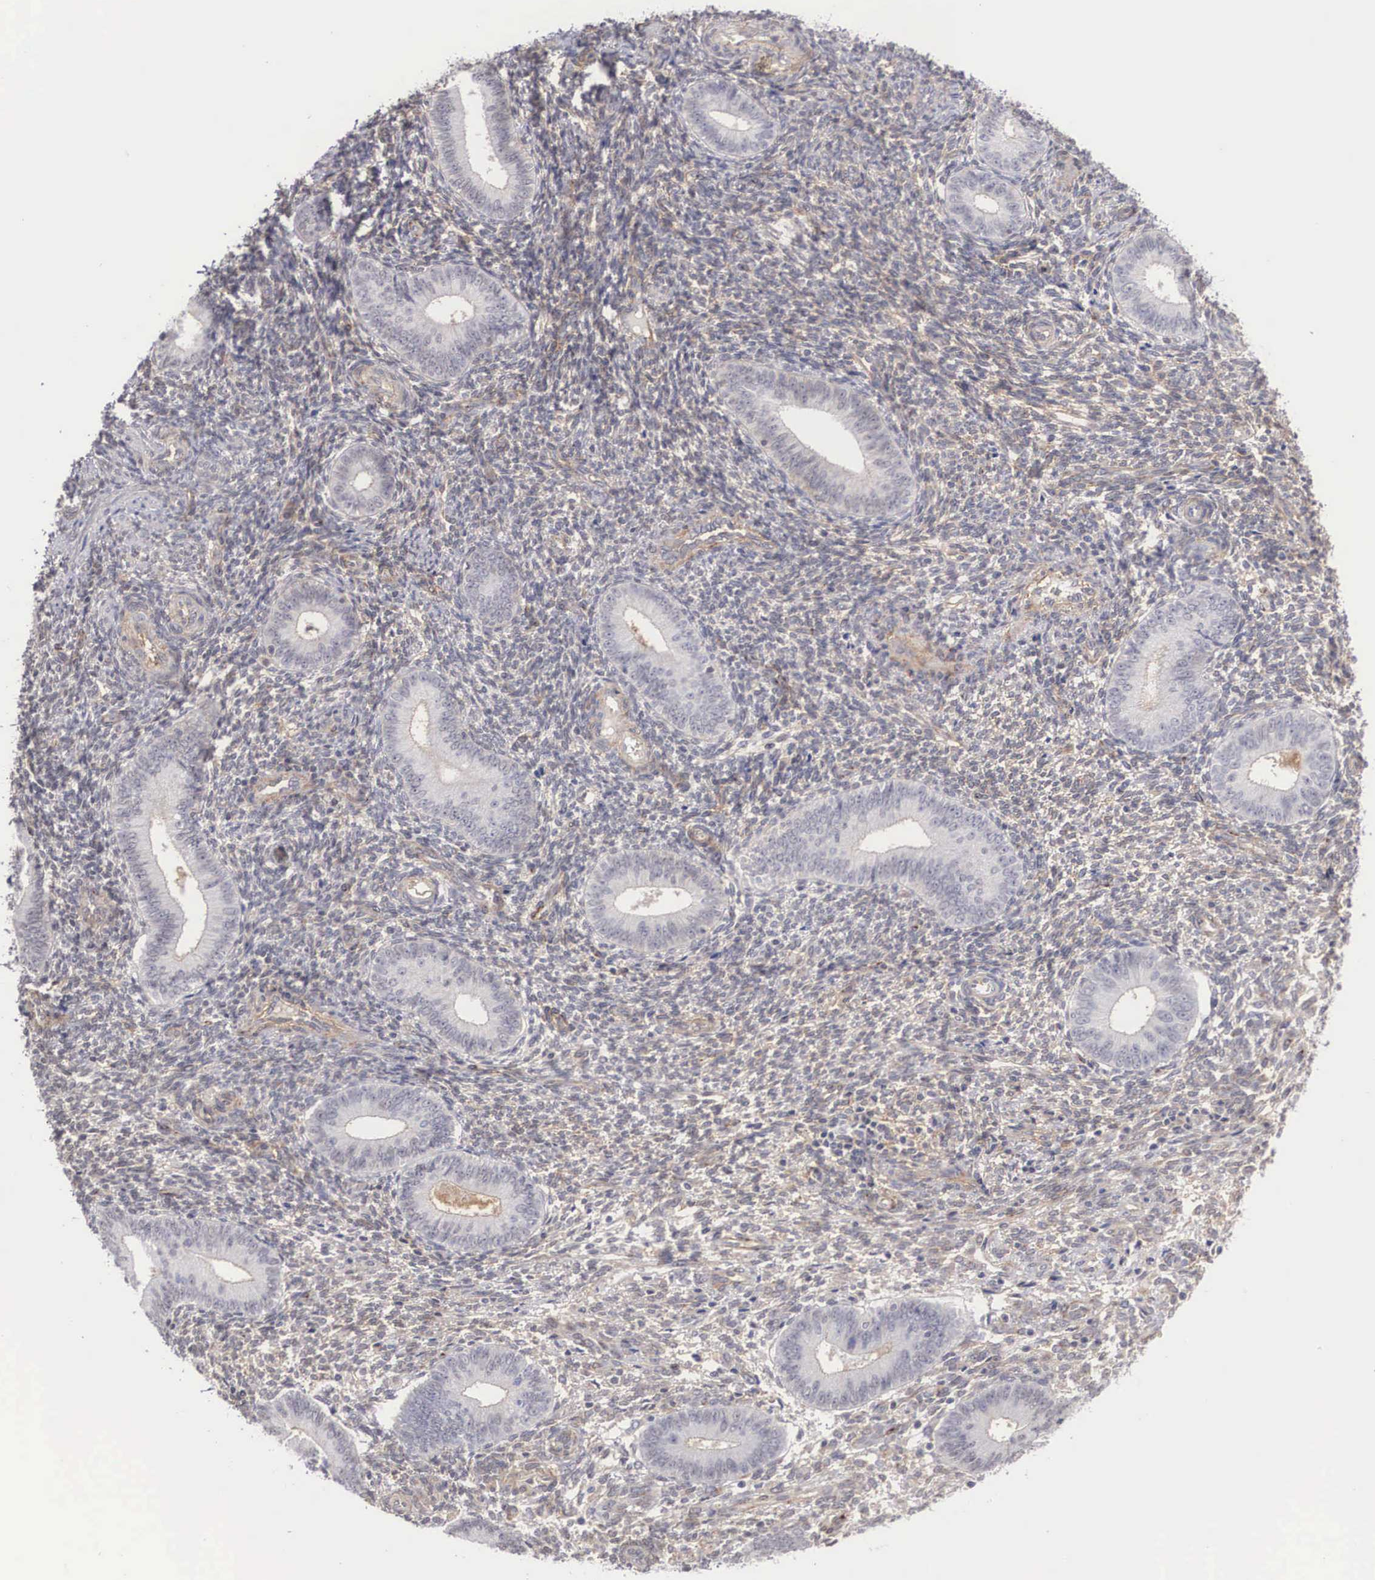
{"staining": {"intensity": "weak", "quantity": "25%-75%", "location": "cytoplasmic/membranous"}, "tissue": "endometrium", "cell_type": "Cells in endometrial stroma", "image_type": "normal", "snomed": [{"axis": "morphology", "description": "Normal tissue, NOS"}, {"axis": "topography", "description": "Endometrium"}], "caption": "Weak cytoplasmic/membranous staining is seen in about 25%-75% of cells in endometrial stroma in unremarkable endometrium.", "gene": "NR4A2", "patient": {"sex": "female", "age": 35}}